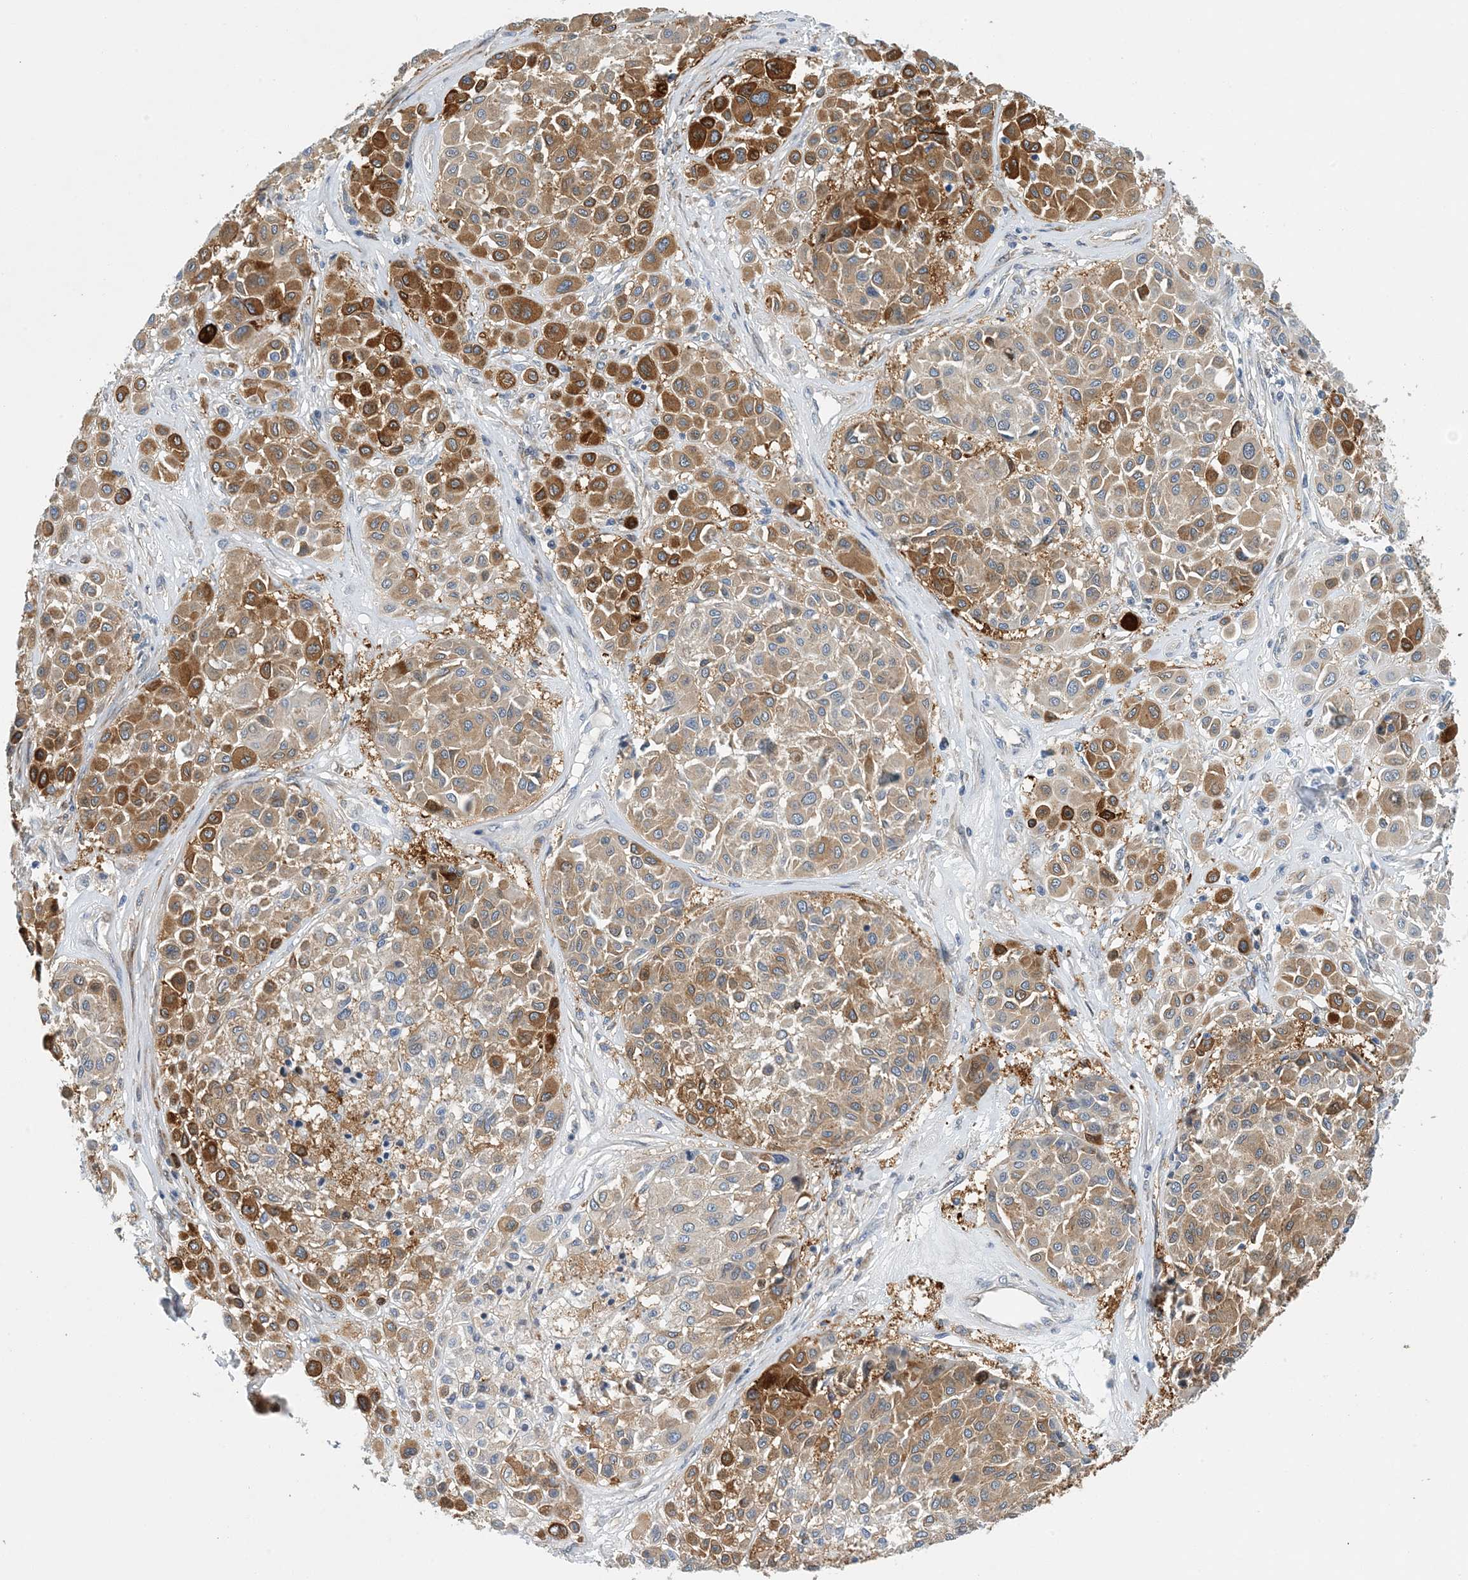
{"staining": {"intensity": "moderate", "quantity": ">75%", "location": "cytoplasmic/membranous"}, "tissue": "melanoma", "cell_type": "Tumor cells", "image_type": "cancer", "snomed": [{"axis": "morphology", "description": "Malignant melanoma, Metastatic site"}, {"axis": "topography", "description": "Soft tissue"}], "caption": "About >75% of tumor cells in human malignant melanoma (metastatic site) exhibit moderate cytoplasmic/membranous protein expression as visualized by brown immunohistochemical staining.", "gene": "PCDHA2", "patient": {"sex": "male", "age": 41}}